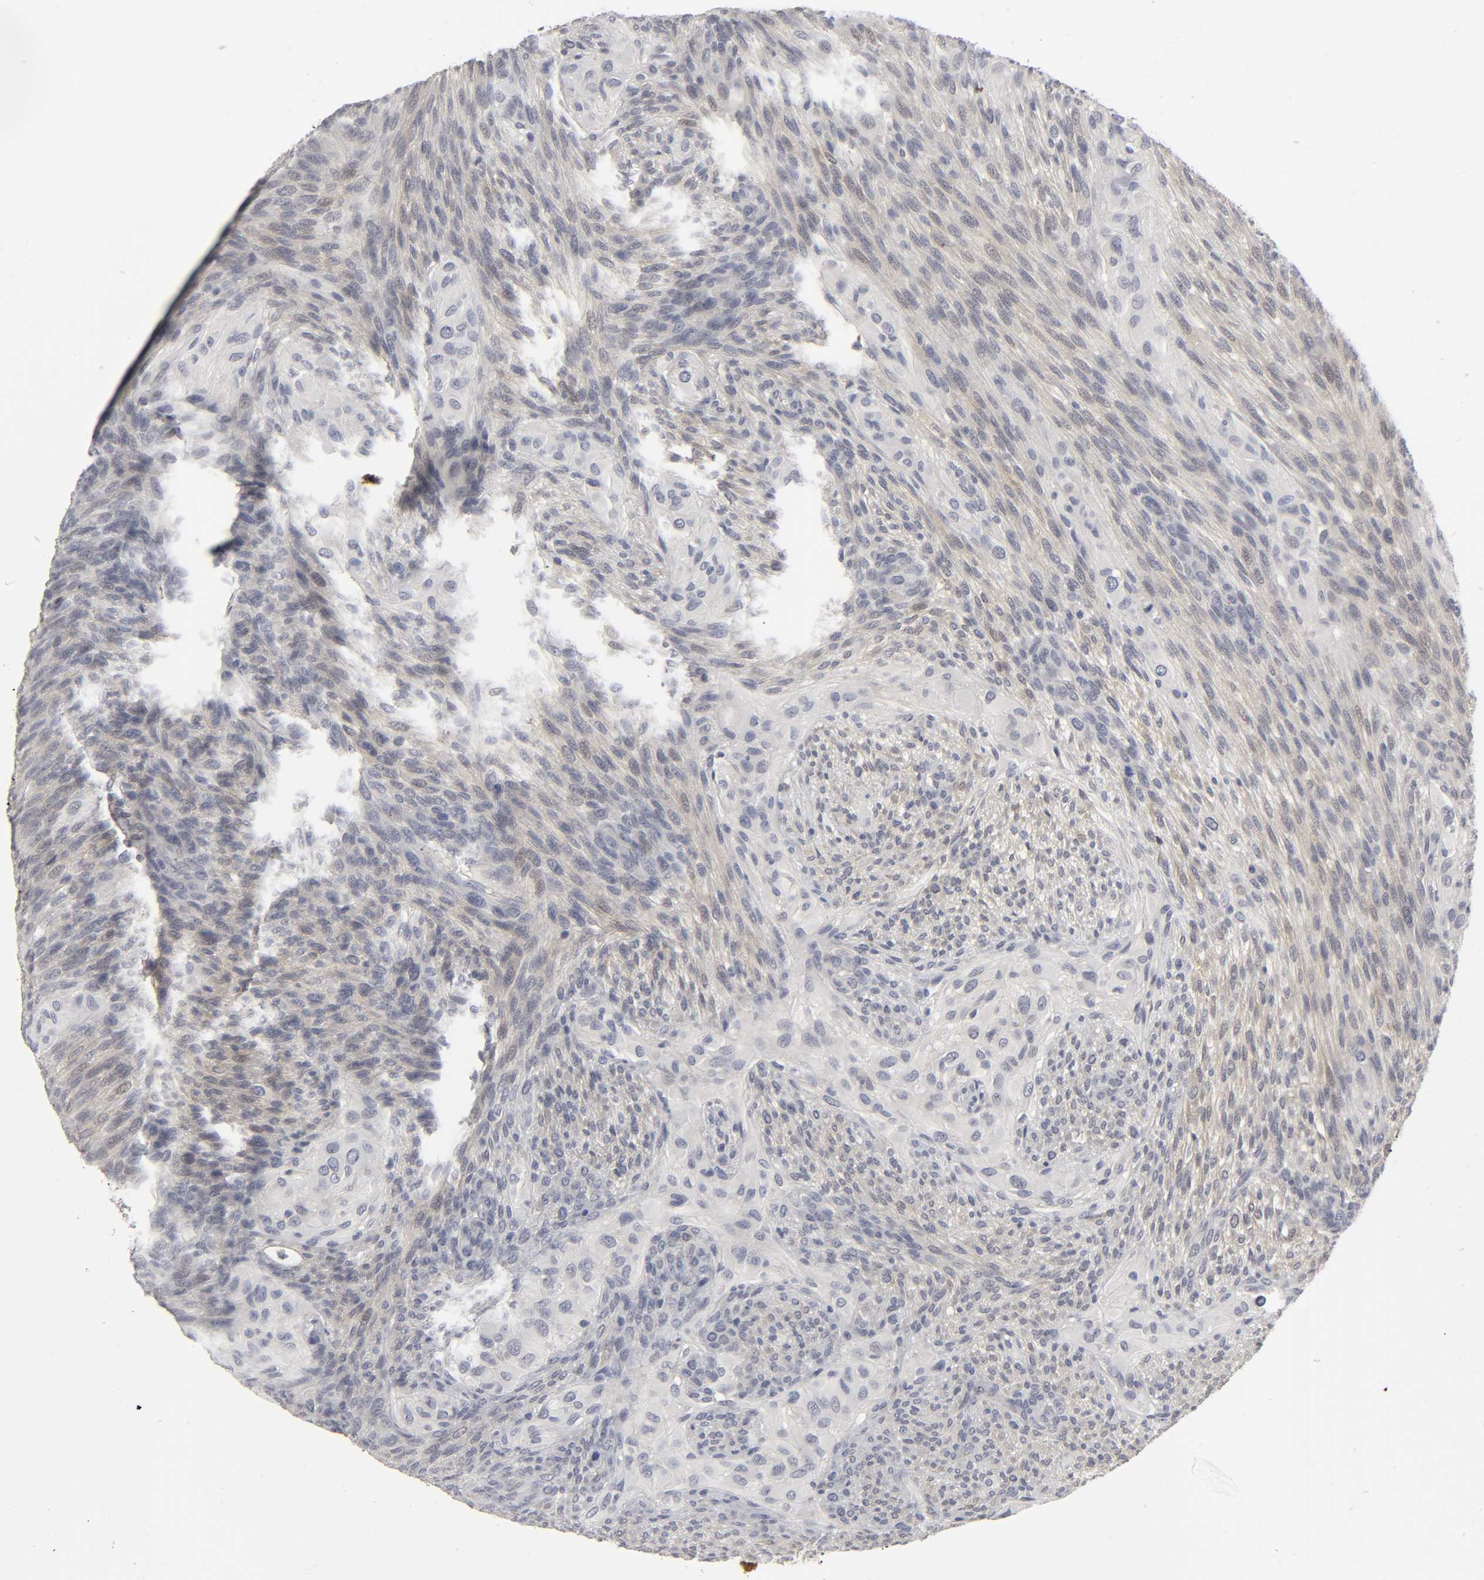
{"staining": {"intensity": "weak", "quantity": "25%-75%", "location": "cytoplasmic/membranous"}, "tissue": "glioma", "cell_type": "Tumor cells", "image_type": "cancer", "snomed": [{"axis": "morphology", "description": "Glioma, malignant, High grade"}, {"axis": "topography", "description": "Cerebral cortex"}], "caption": "Weak cytoplasmic/membranous expression is identified in about 25%-75% of tumor cells in malignant high-grade glioma.", "gene": "PDLIM3", "patient": {"sex": "female", "age": 55}}